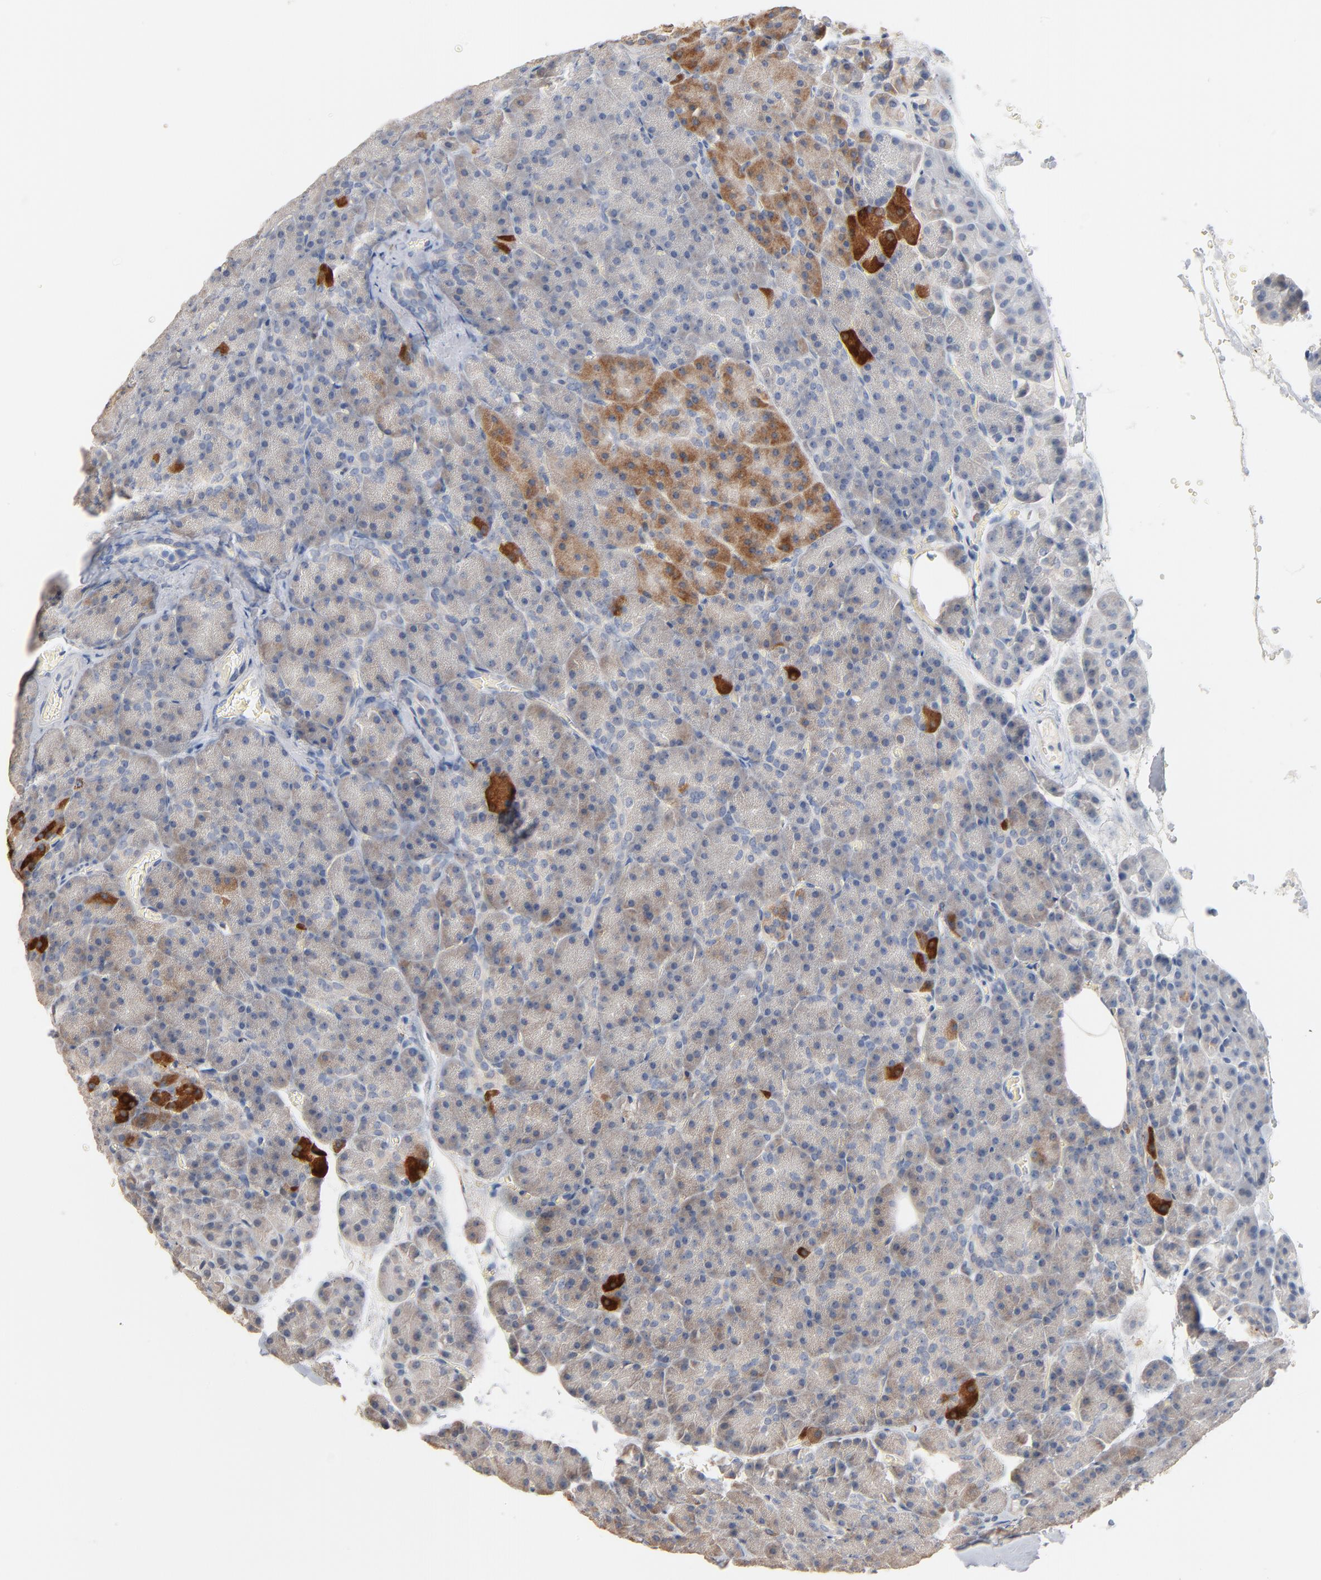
{"staining": {"intensity": "strong", "quantity": "<25%", "location": "cytoplasmic/membranous"}, "tissue": "pancreas", "cell_type": "Exocrine glandular cells", "image_type": "normal", "snomed": [{"axis": "morphology", "description": "Normal tissue, NOS"}, {"axis": "topography", "description": "Pancreas"}], "caption": "Immunohistochemistry of unremarkable pancreas demonstrates medium levels of strong cytoplasmic/membranous staining in about <25% of exocrine glandular cells.", "gene": "ZDHHC8", "patient": {"sex": "female", "age": 35}}